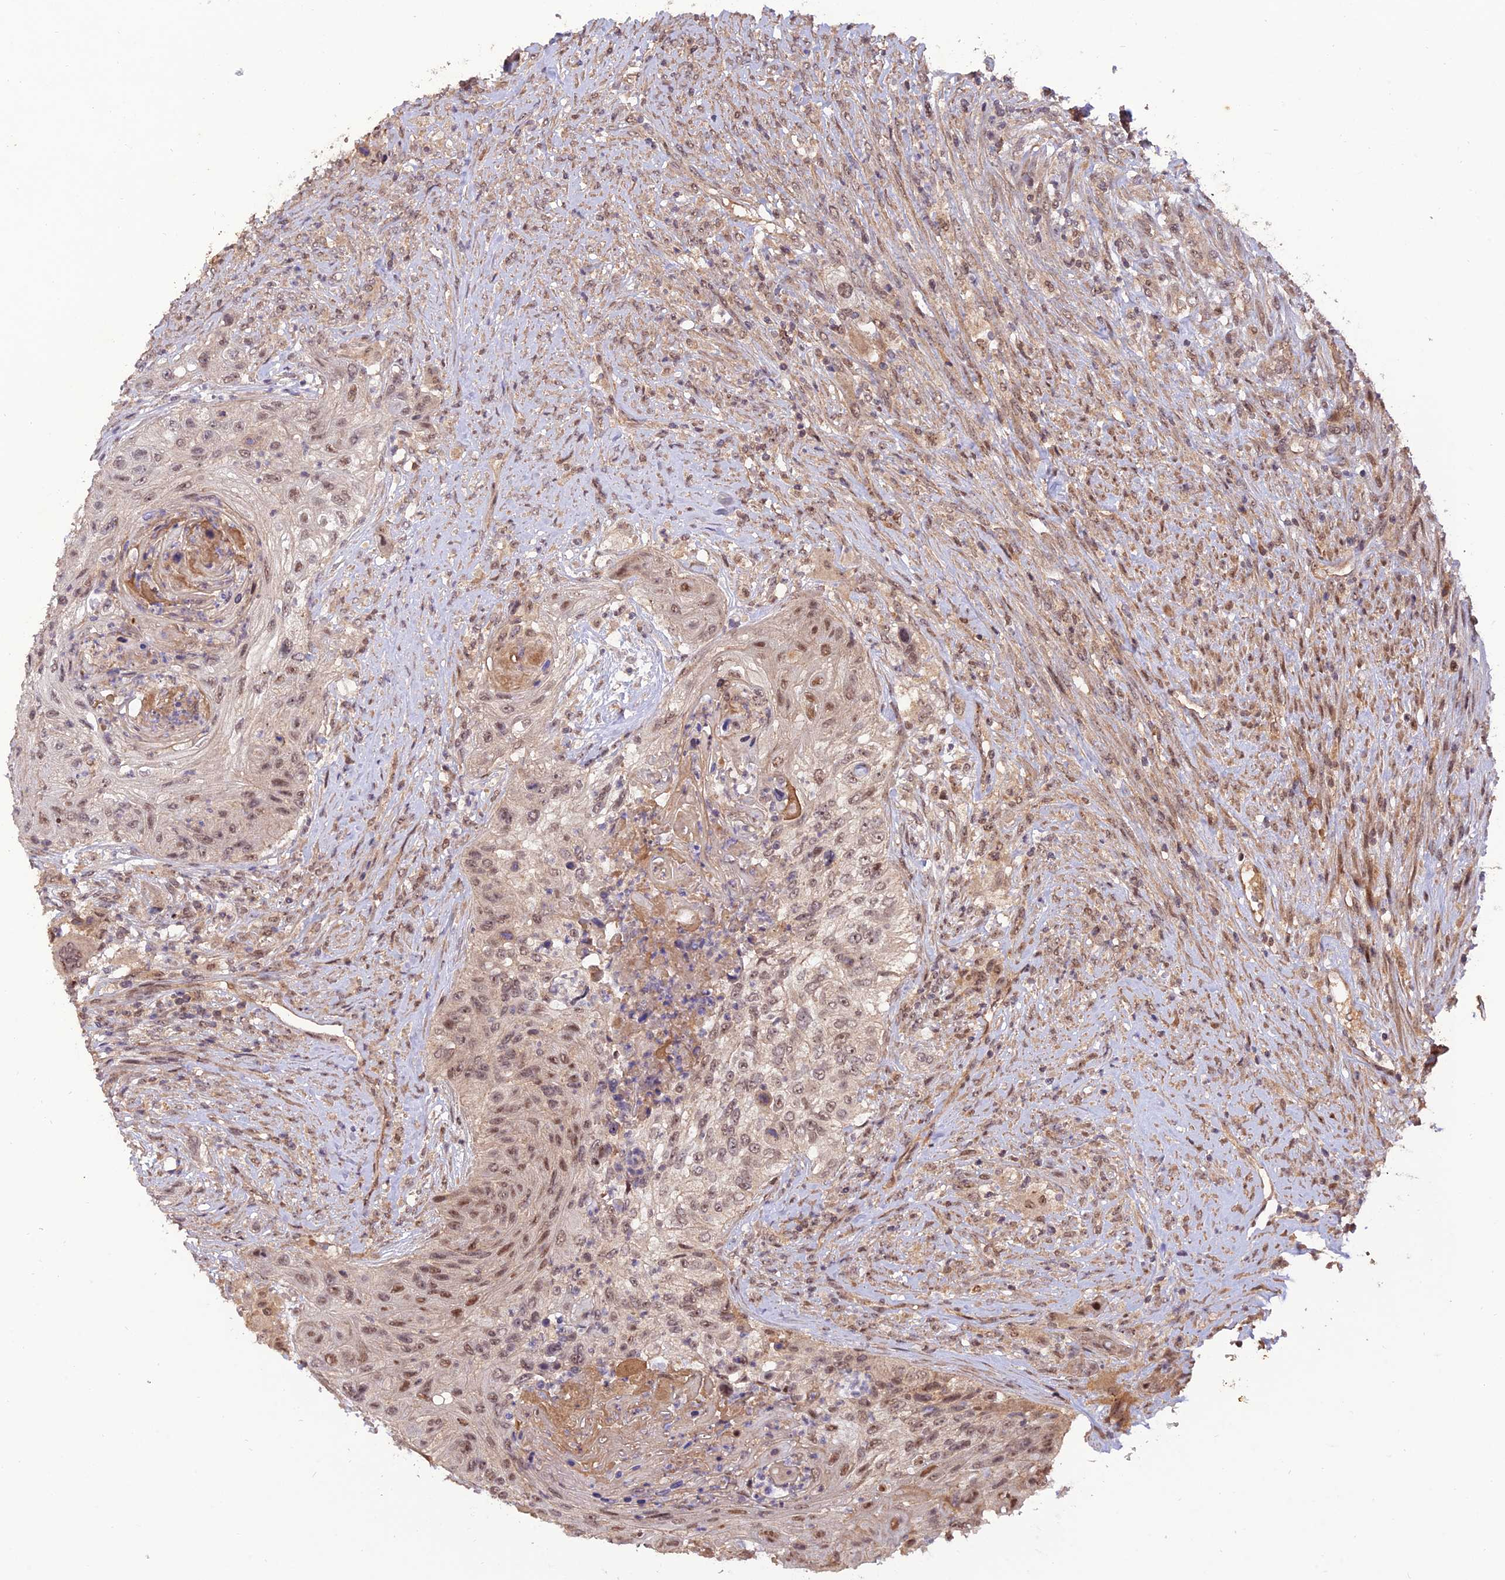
{"staining": {"intensity": "moderate", "quantity": "25%-75%", "location": "nuclear"}, "tissue": "urothelial cancer", "cell_type": "Tumor cells", "image_type": "cancer", "snomed": [{"axis": "morphology", "description": "Urothelial carcinoma, High grade"}, {"axis": "topography", "description": "Urinary bladder"}], "caption": "High-power microscopy captured an immunohistochemistry (IHC) image of urothelial cancer, revealing moderate nuclear expression in about 25%-75% of tumor cells.", "gene": "REV1", "patient": {"sex": "female", "age": 60}}